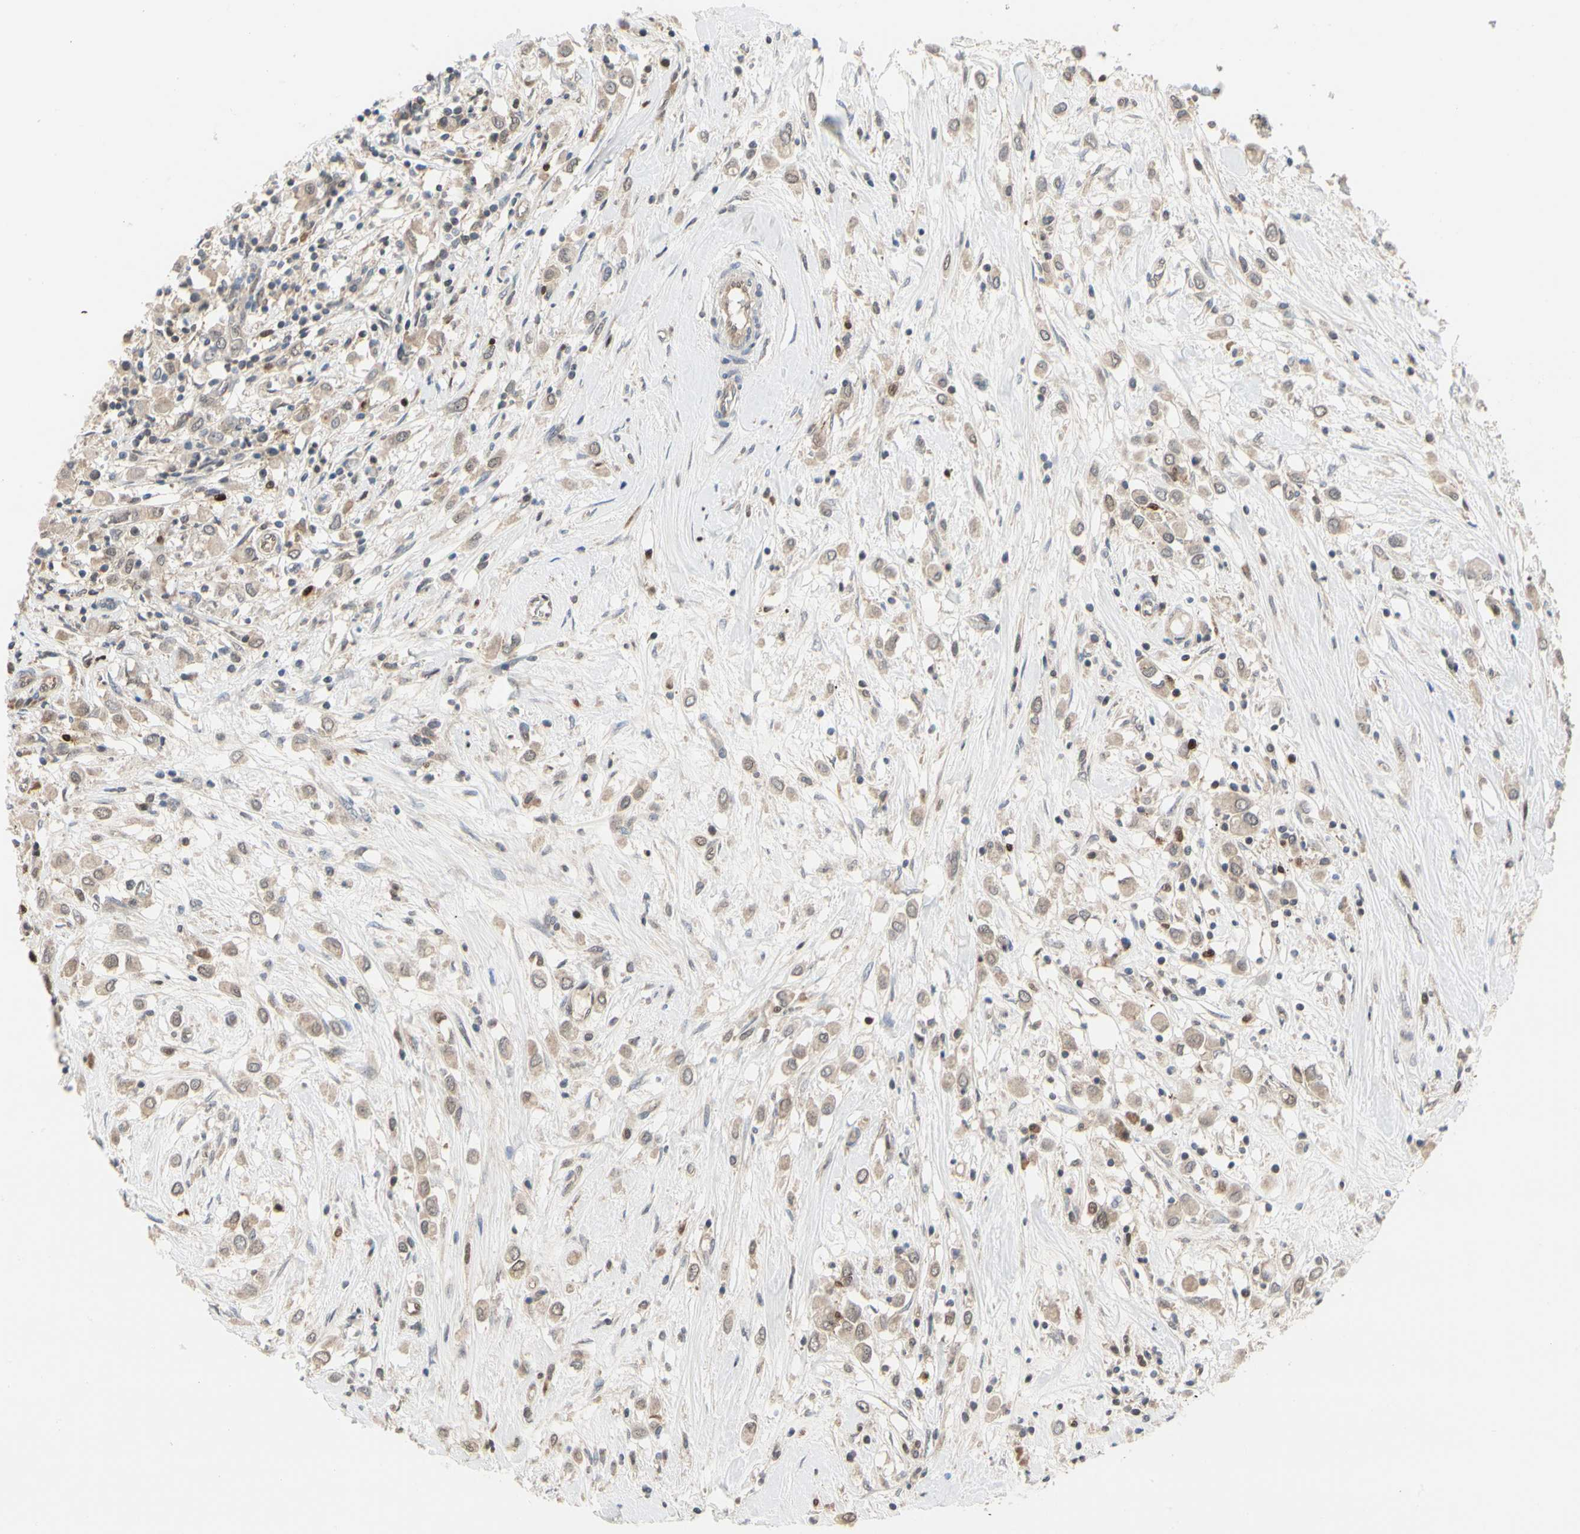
{"staining": {"intensity": "weak", "quantity": ">75%", "location": "cytoplasmic/membranous"}, "tissue": "breast cancer", "cell_type": "Tumor cells", "image_type": "cancer", "snomed": [{"axis": "morphology", "description": "Duct carcinoma"}, {"axis": "topography", "description": "Breast"}], "caption": "About >75% of tumor cells in breast cancer (infiltrating ductal carcinoma) display weak cytoplasmic/membranous protein positivity as visualized by brown immunohistochemical staining.", "gene": "CDK5", "patient": {"sex": "female", "age": 61}}